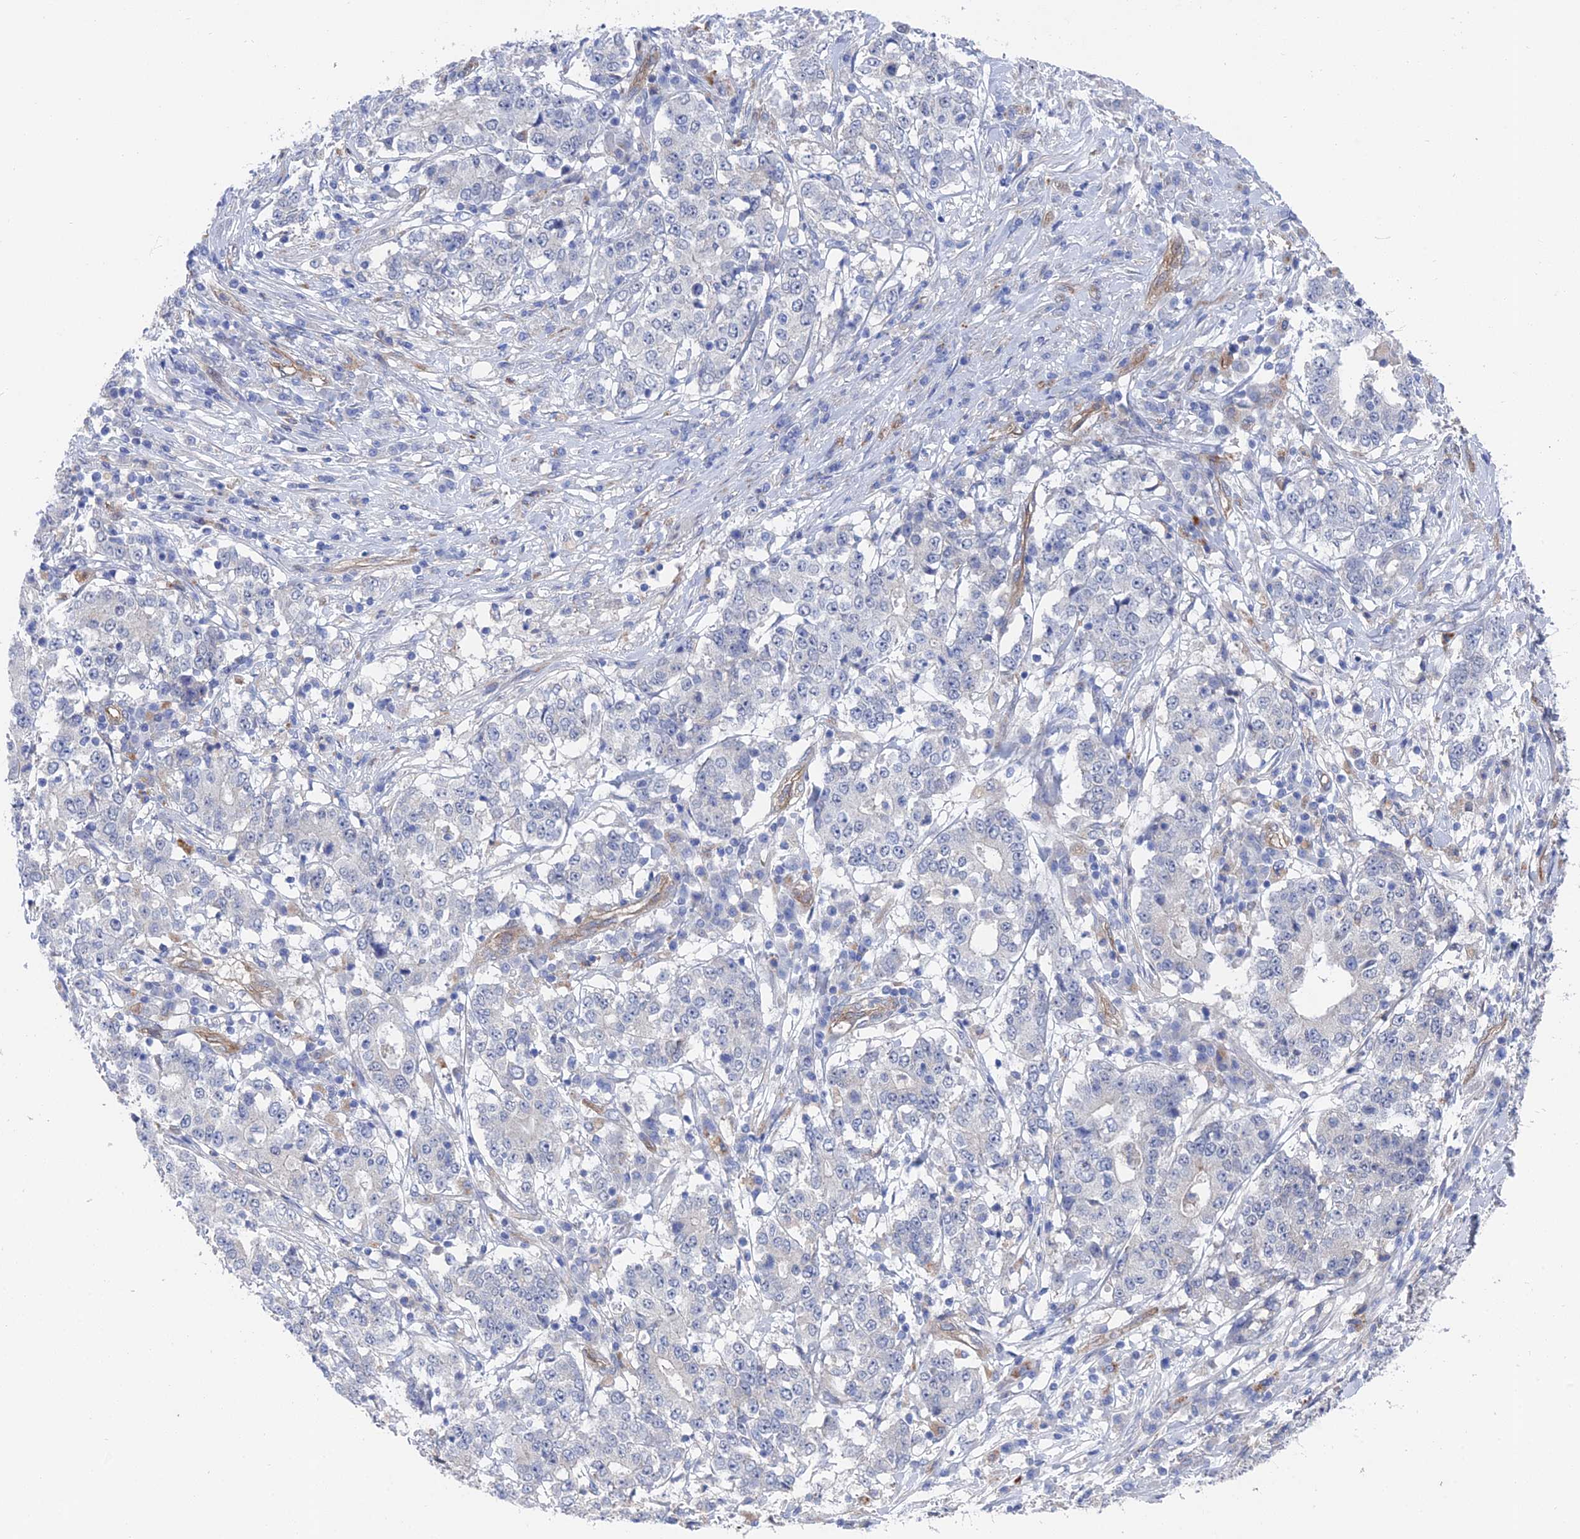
{"staining": {"intensity": "negative", "quantity": "none", "location": "none"}, "tissue": "stomach cancer", "cell_type": "Tumor cells", "image_type": "cancer", "snomed": [{"axis": "morphology", "description": "Adenocarcinoma, NOS"}, {"axis": "topography", "description": "Stomach"}], "caption": "Immunohistochemical staining of stomach adenocarcinoma demonstrates no significant staining in tumor cells. (DAB (3,3'-diaminobenzidine) immunohistochemistry, high magnification).", "gene": "ARAP3", "patient": {"sex": "male", "age": 59}}